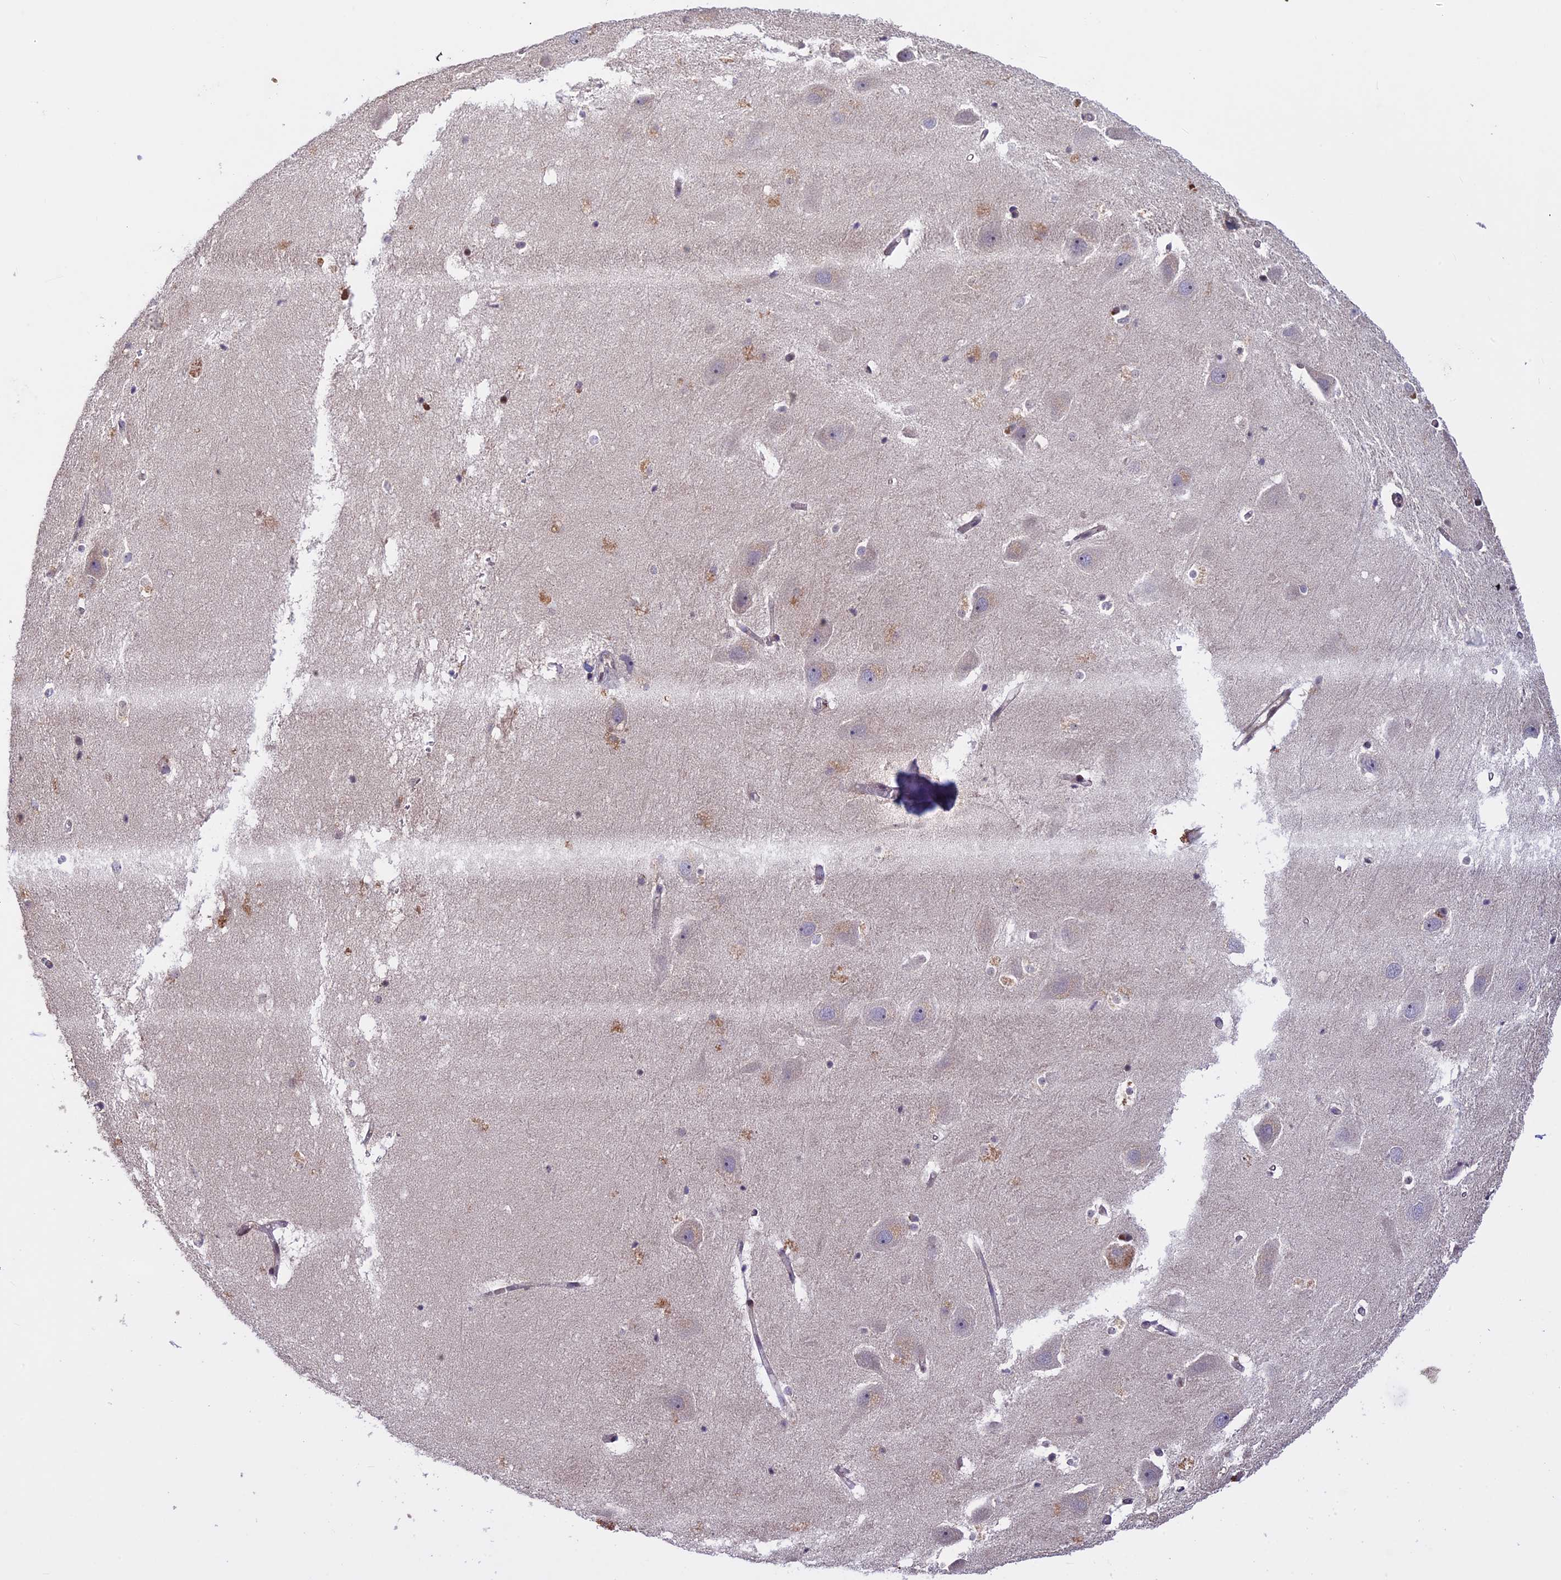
{"staining": {"intensity": "negative", "quantity": "none", "location": "none"}, "tissue": "hippocampus", "cell_type": "Glial cells", "image_type": "normal", "snomed": [{"axis": "morphology", "description": "Normal tissue, NOS"}, {"axis": "topography", "description": "Hippocampus"}], "caption": "An immunohistochemistry histopathology image of unremarkable hippocampus is shown. There is no staining in glial cells of hippocampus. (DAB immunohistochemistry (IHC), high magnification).", "gene": "MAN2C1", "patient": {"sex": "female", "age": 52}}